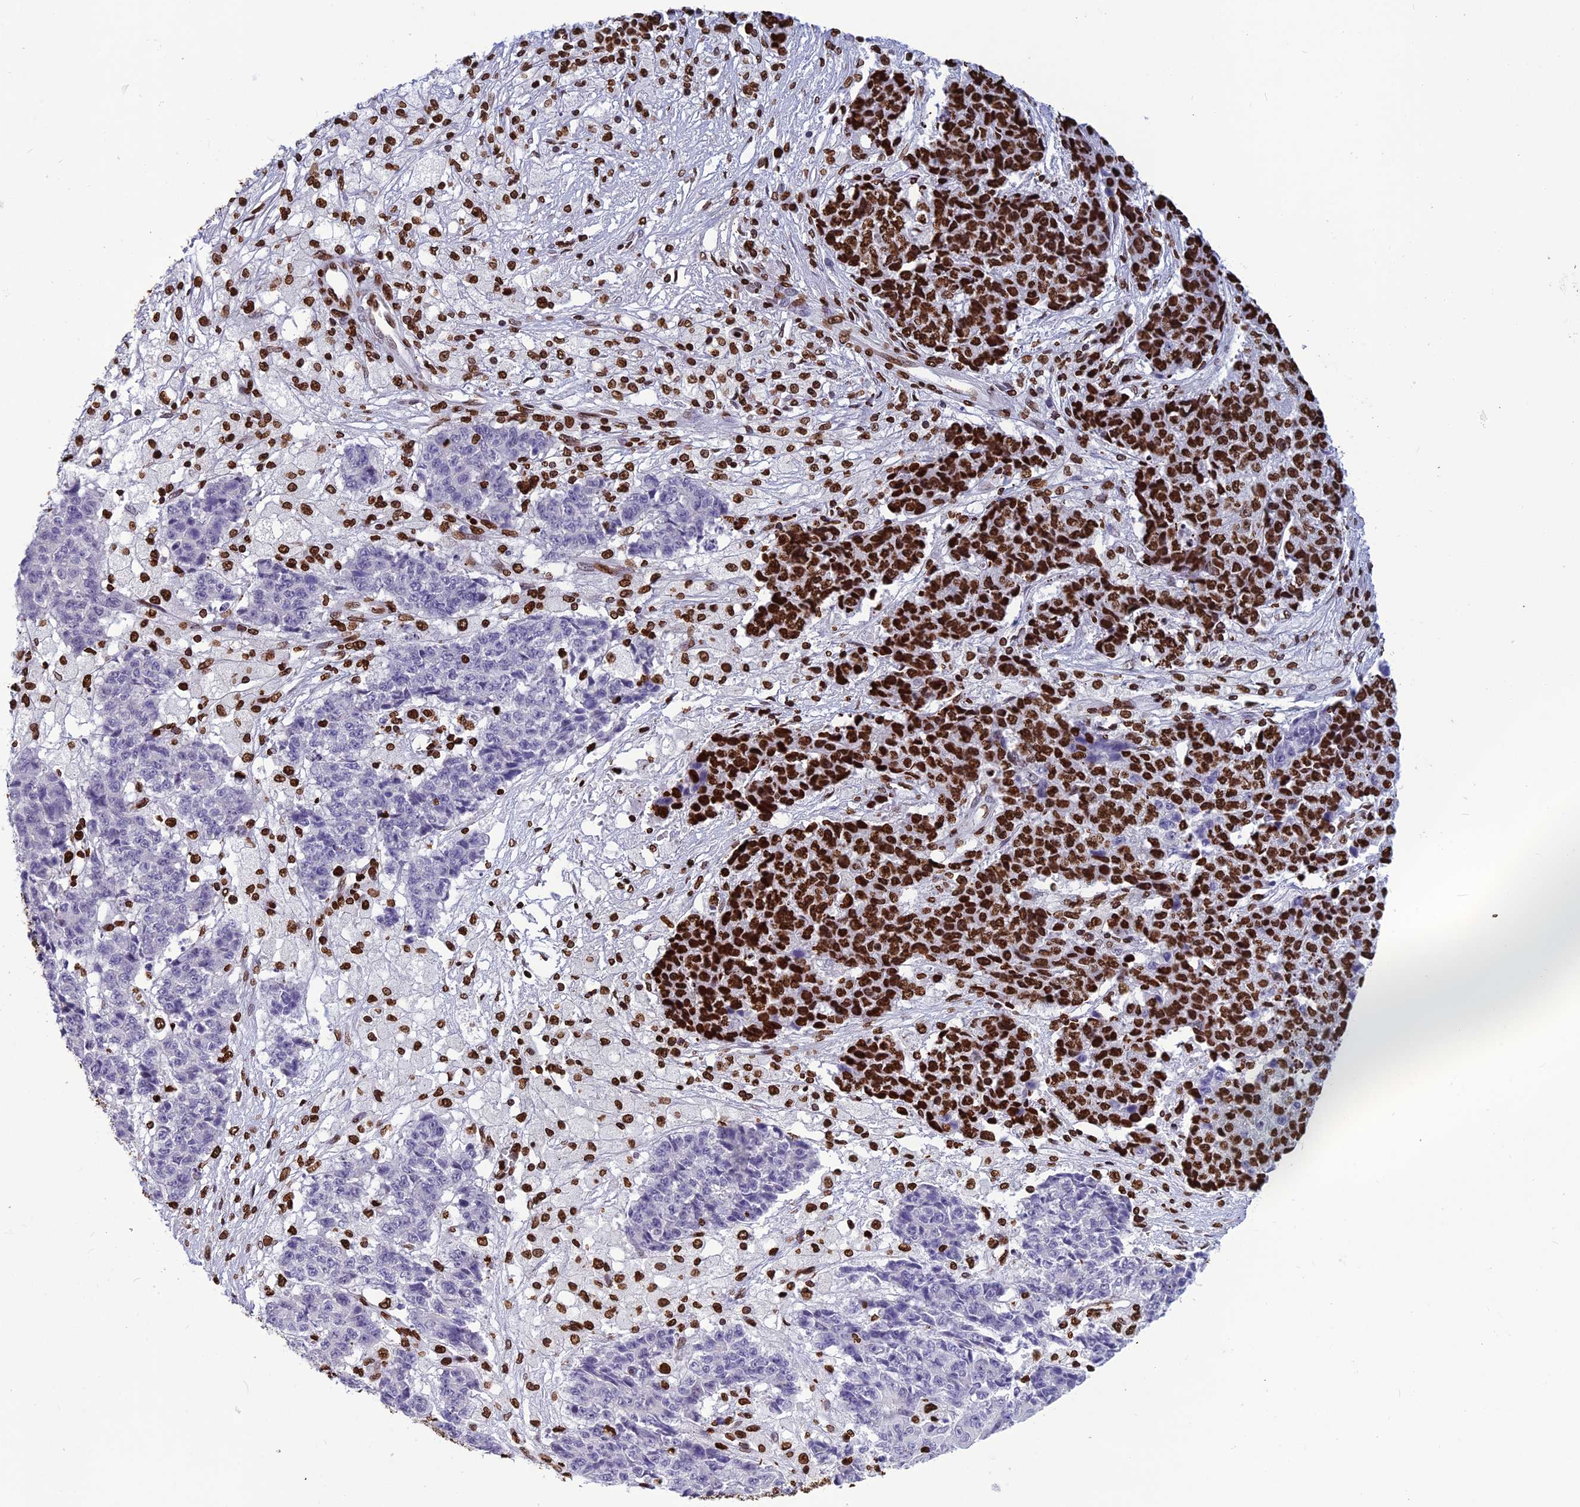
{"staining": {"intensity": "strong", "quantity": "<25%", "location": "nuclear"}, "tissue": "ovarian cancer", "cell_type": "Tumor cells", "image_type": "cancer", "snomed": [{"axis": "morphology", "description": "Carcinoma, endometroid"}, {"axis": "topography", "description": "Ovary"}], "caption": "Immunohistochemical staining of human endometroid carcinoma (ovarian) exhibits medium levels of strong nuclear protein staining in about <25% of tumor cells.", "gene": "AKAP17A", "patient": {"sex": "female", "age": 42}}